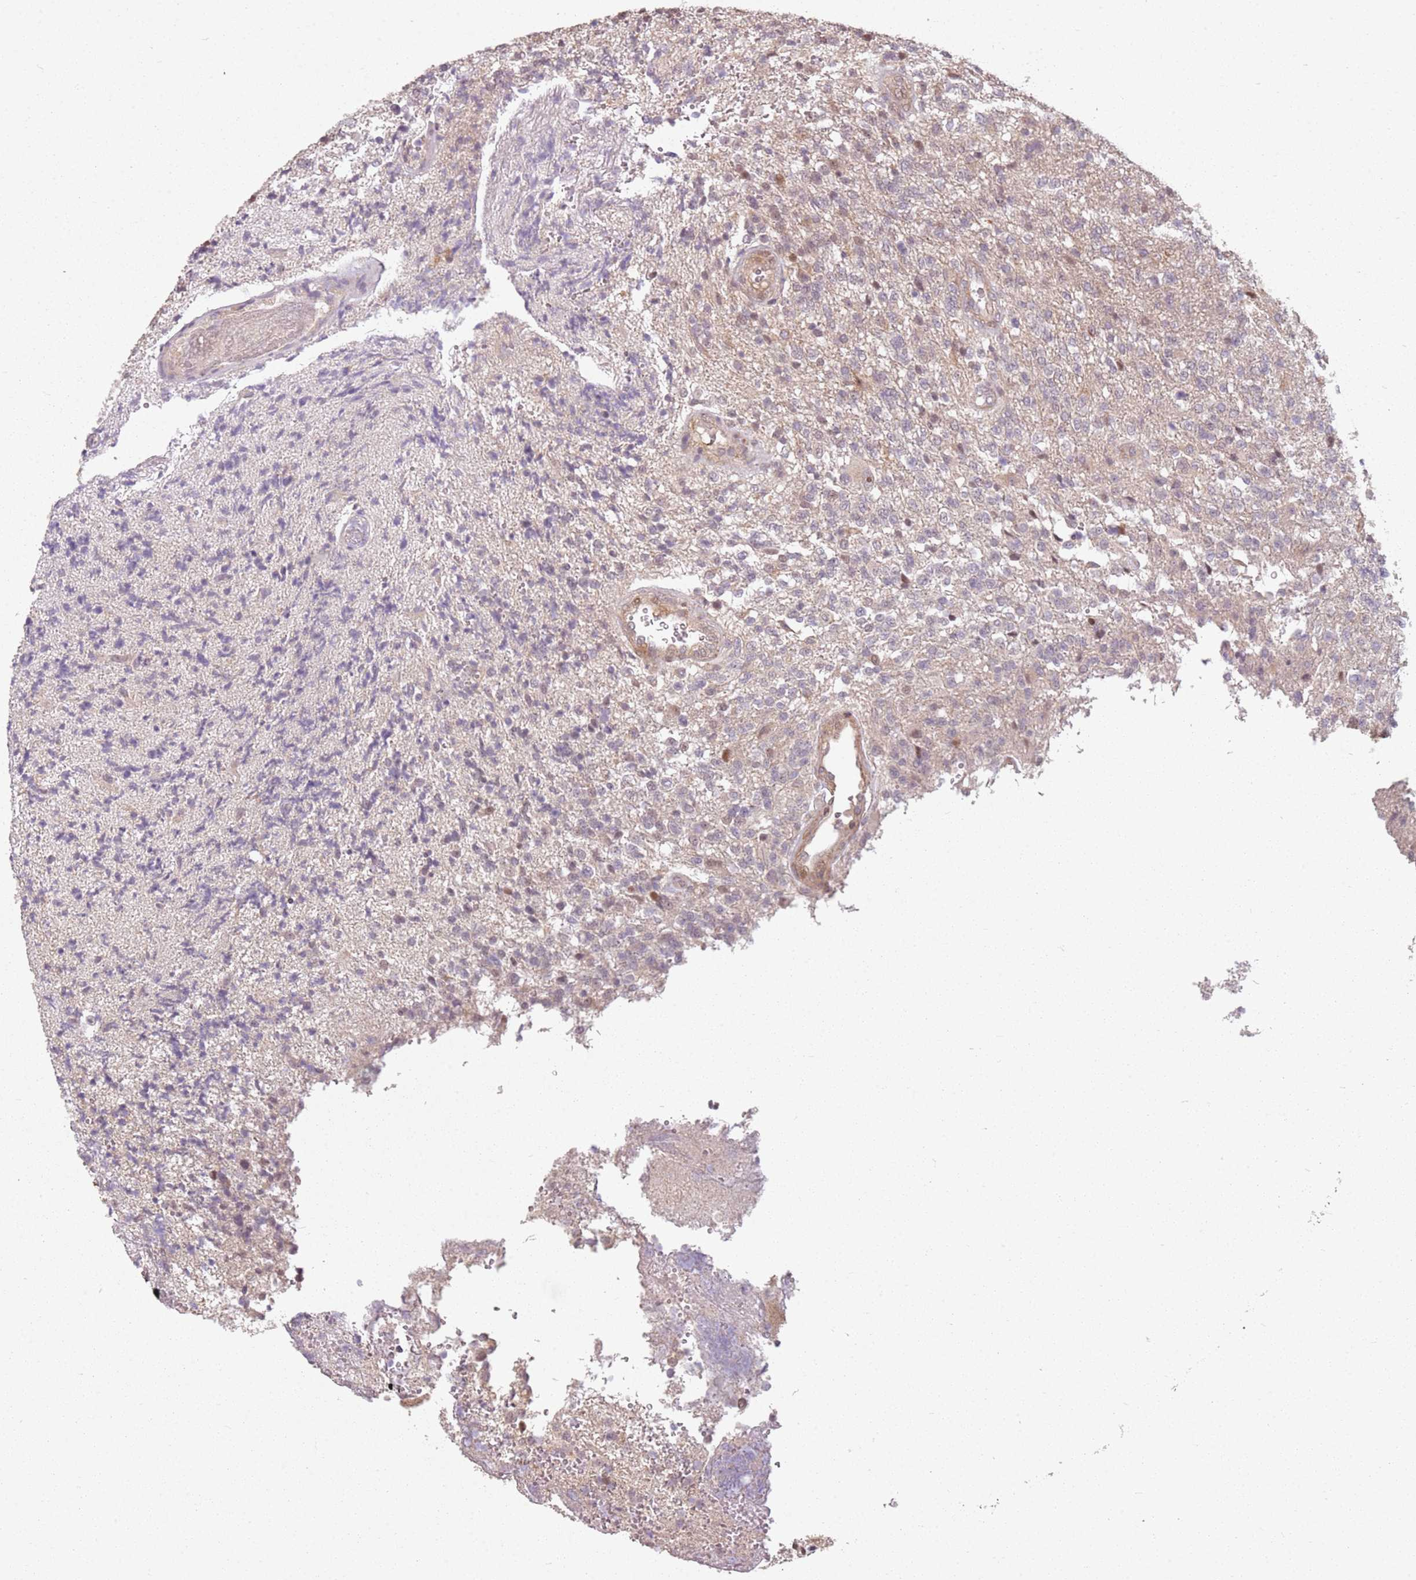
{"staining": {"intensity": "weak", "quantity": "<25%", "location": "nuclear"}, "tissue": "glioma", "cell_type": "Tumor cells", "image_type": "cancer", "snomed": [{"axis": "morphology", "description": "Glioma, malignant, High grade"}, {"axis": "topography", "description": "Brain"}], "caption": "High power microscopy image of an IHC photomicrograph of glioma, revealing no significant staining in tumor cells.", "gene": "CHURC1", "patient": {"sex": "male", "age": 56}}